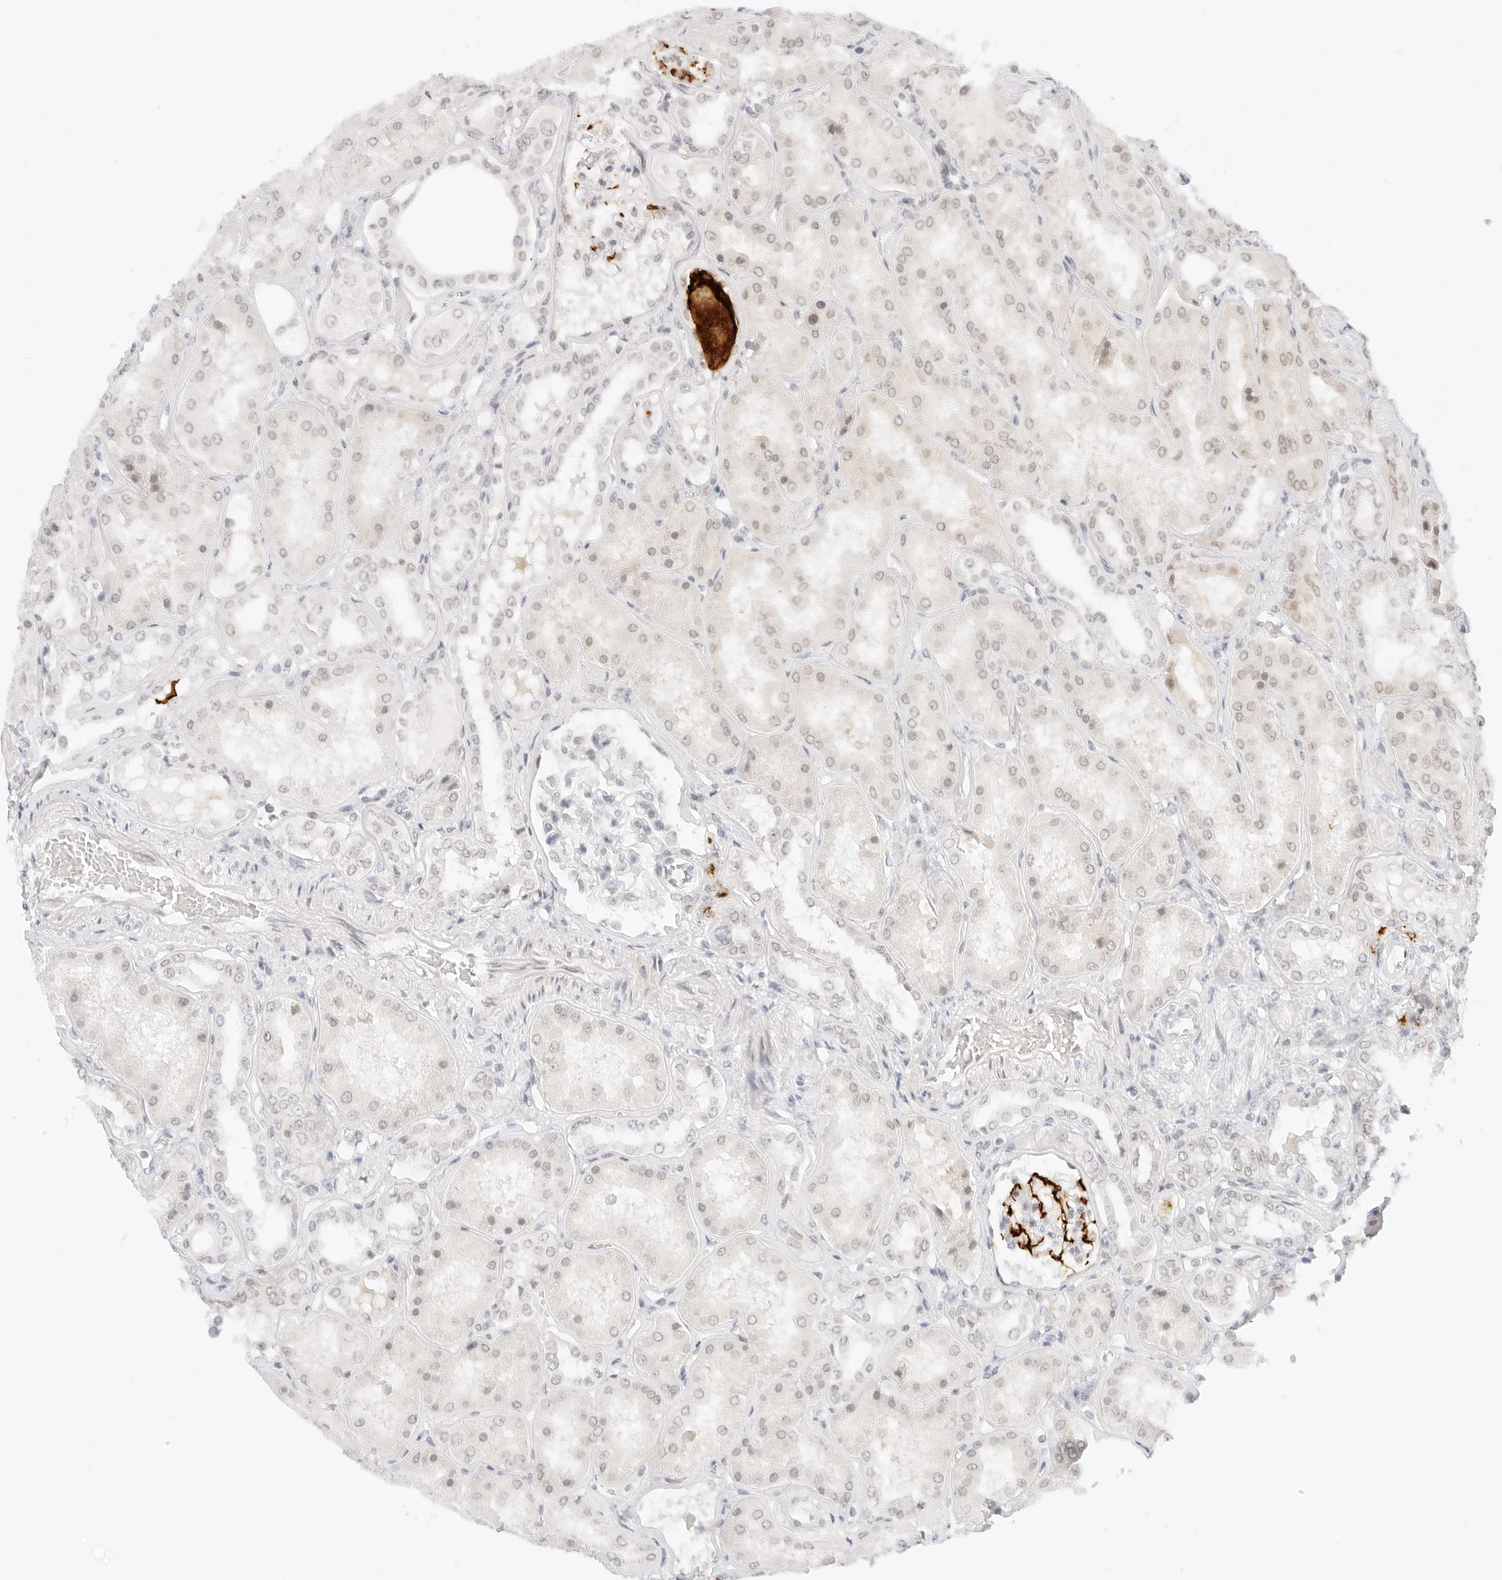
{"staining": {"intensity": "negative", "quantity": "none", "location": "none"}, "tissue": "kidney", "cell_type": "Cells in glomeruli", "image_type": "normal", "snomed": [{"axis": "morphology", "description": "Normal tissue, NOS"}, {"axis": "topography", "description": "Kidney"}], "caption": "An image of human kidney is negative for staining in cells in glomeruli.", "gene": "POLR3C", "patient": {"sex": "female", "age": 56}}